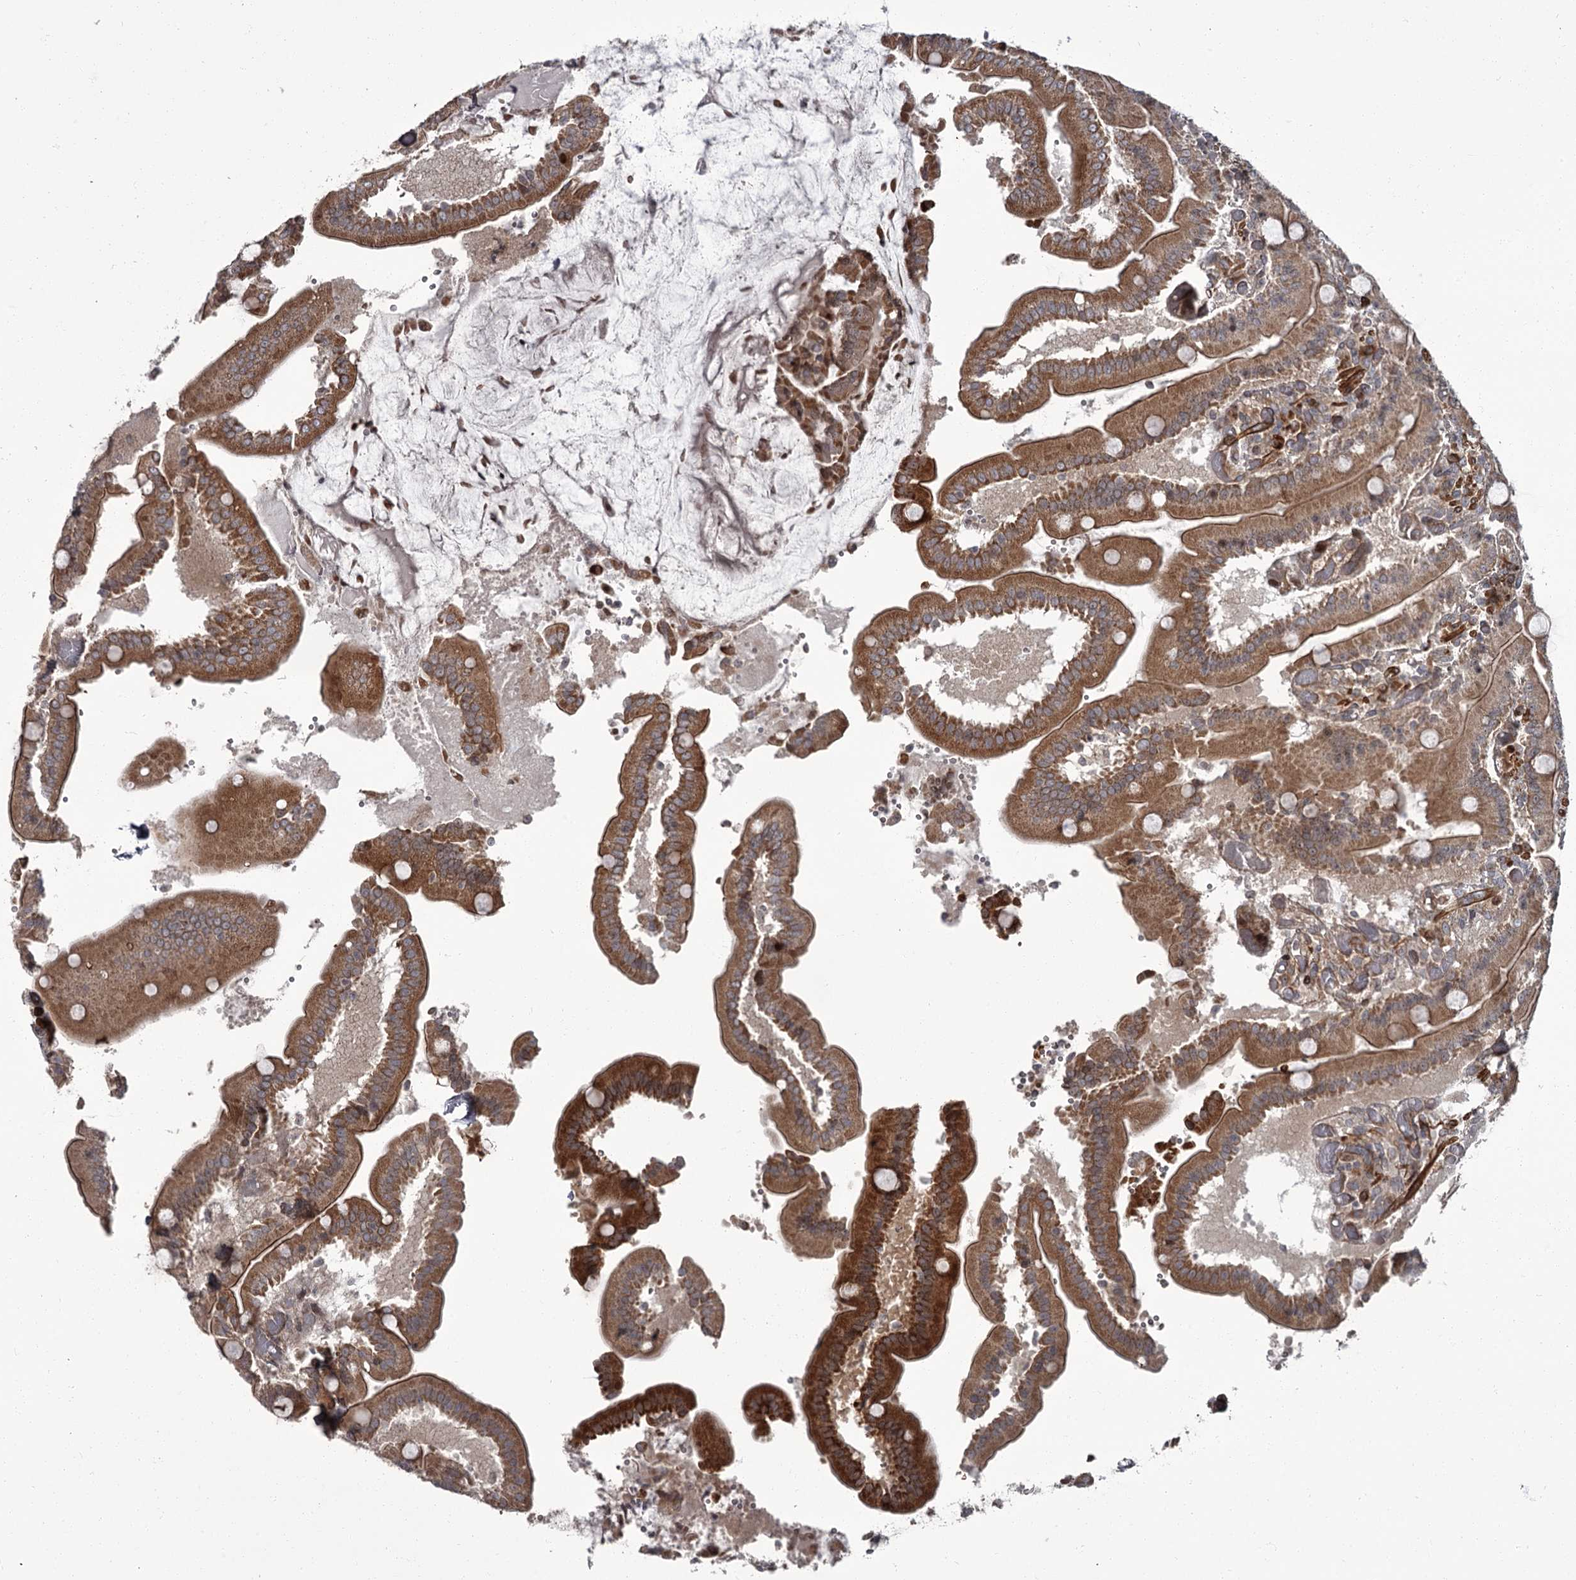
{"staining": {"intensity": "strong", "quantity": ">75%", "location": "cytoplasmic/membranous"}, "tissue": "duodenum", "cell_type": "Glandular cells", "image_type": "normal", "snomed": [{"axis": "morphology", "description": "Normal tissue, NOS"}, {"axis": "topography", "description": "Duodenum"}], "caption": "A histopathology image of human duodenum stained for a protein exhibits strong cytoplasmic/membranous brown staining in glandular cells. The staining was performed using DAB to visualize the protein expression in brown, while the nuclei were stained in blue with hematoxylin (Magnification: 20x).", "gene": "THAP9", "patient": {"sex": "female", "age": 62}}